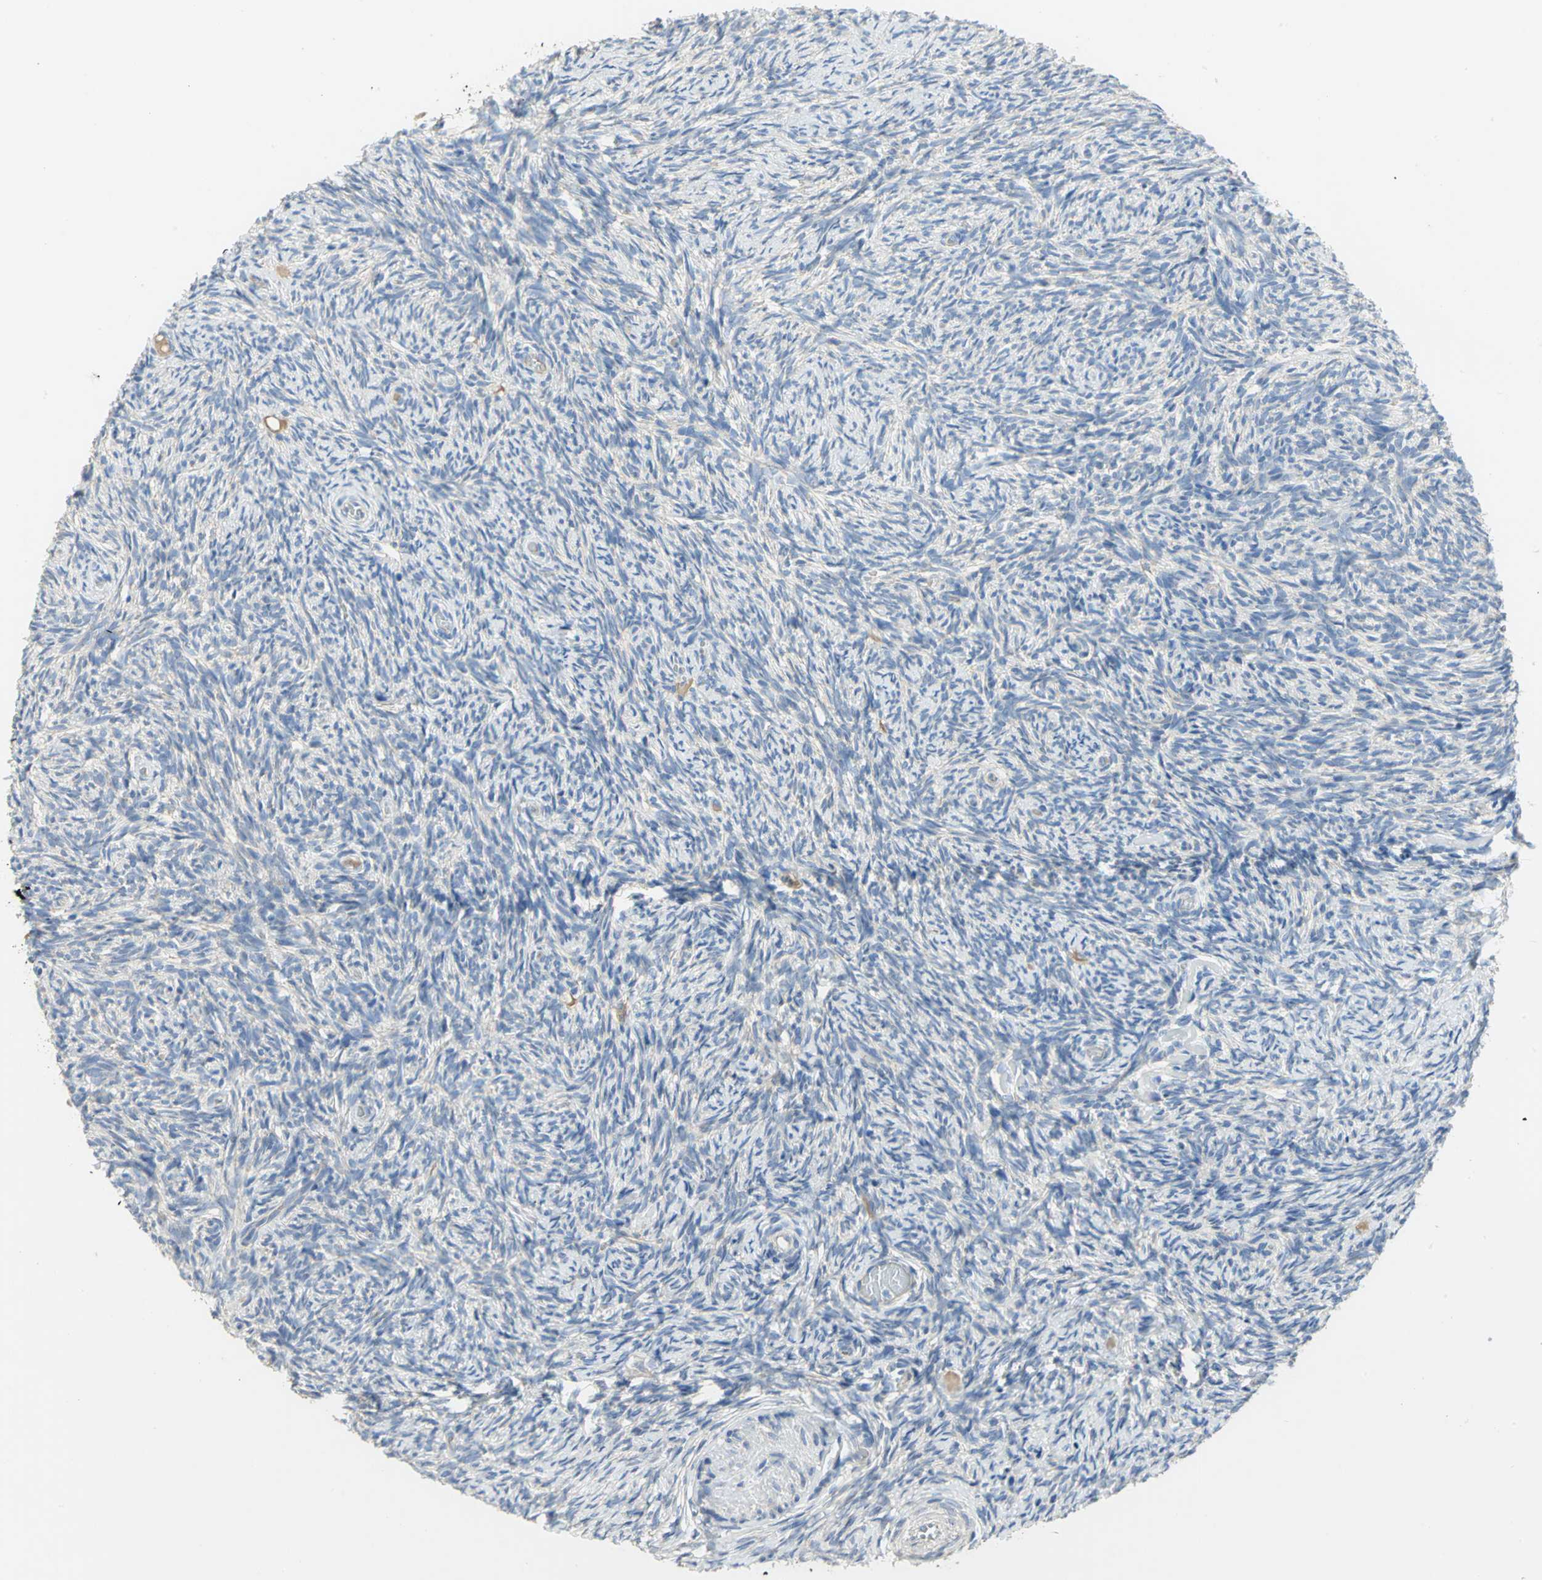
{"staining": {"intensity": "negative", "quantity": "none", "location": "none"}, "tissue": "ovary", "cell_type": "Ovarian stroma cells", "image_type": "normal", "snomed": [{"axis": "morphology", "description": "Normal tissue, NOS"}, {"axis": "topography", "description": "Ovary"}], "caption": "Immunohistochemical staining of unremarkable ovary displays no significant staining in ovarian stroma cells. (Immunohistochemistry (ihc), brightfield microscopy, high magnification).", "gene": "HTR1F", "patient": {"sex": "female", "age": 60}}